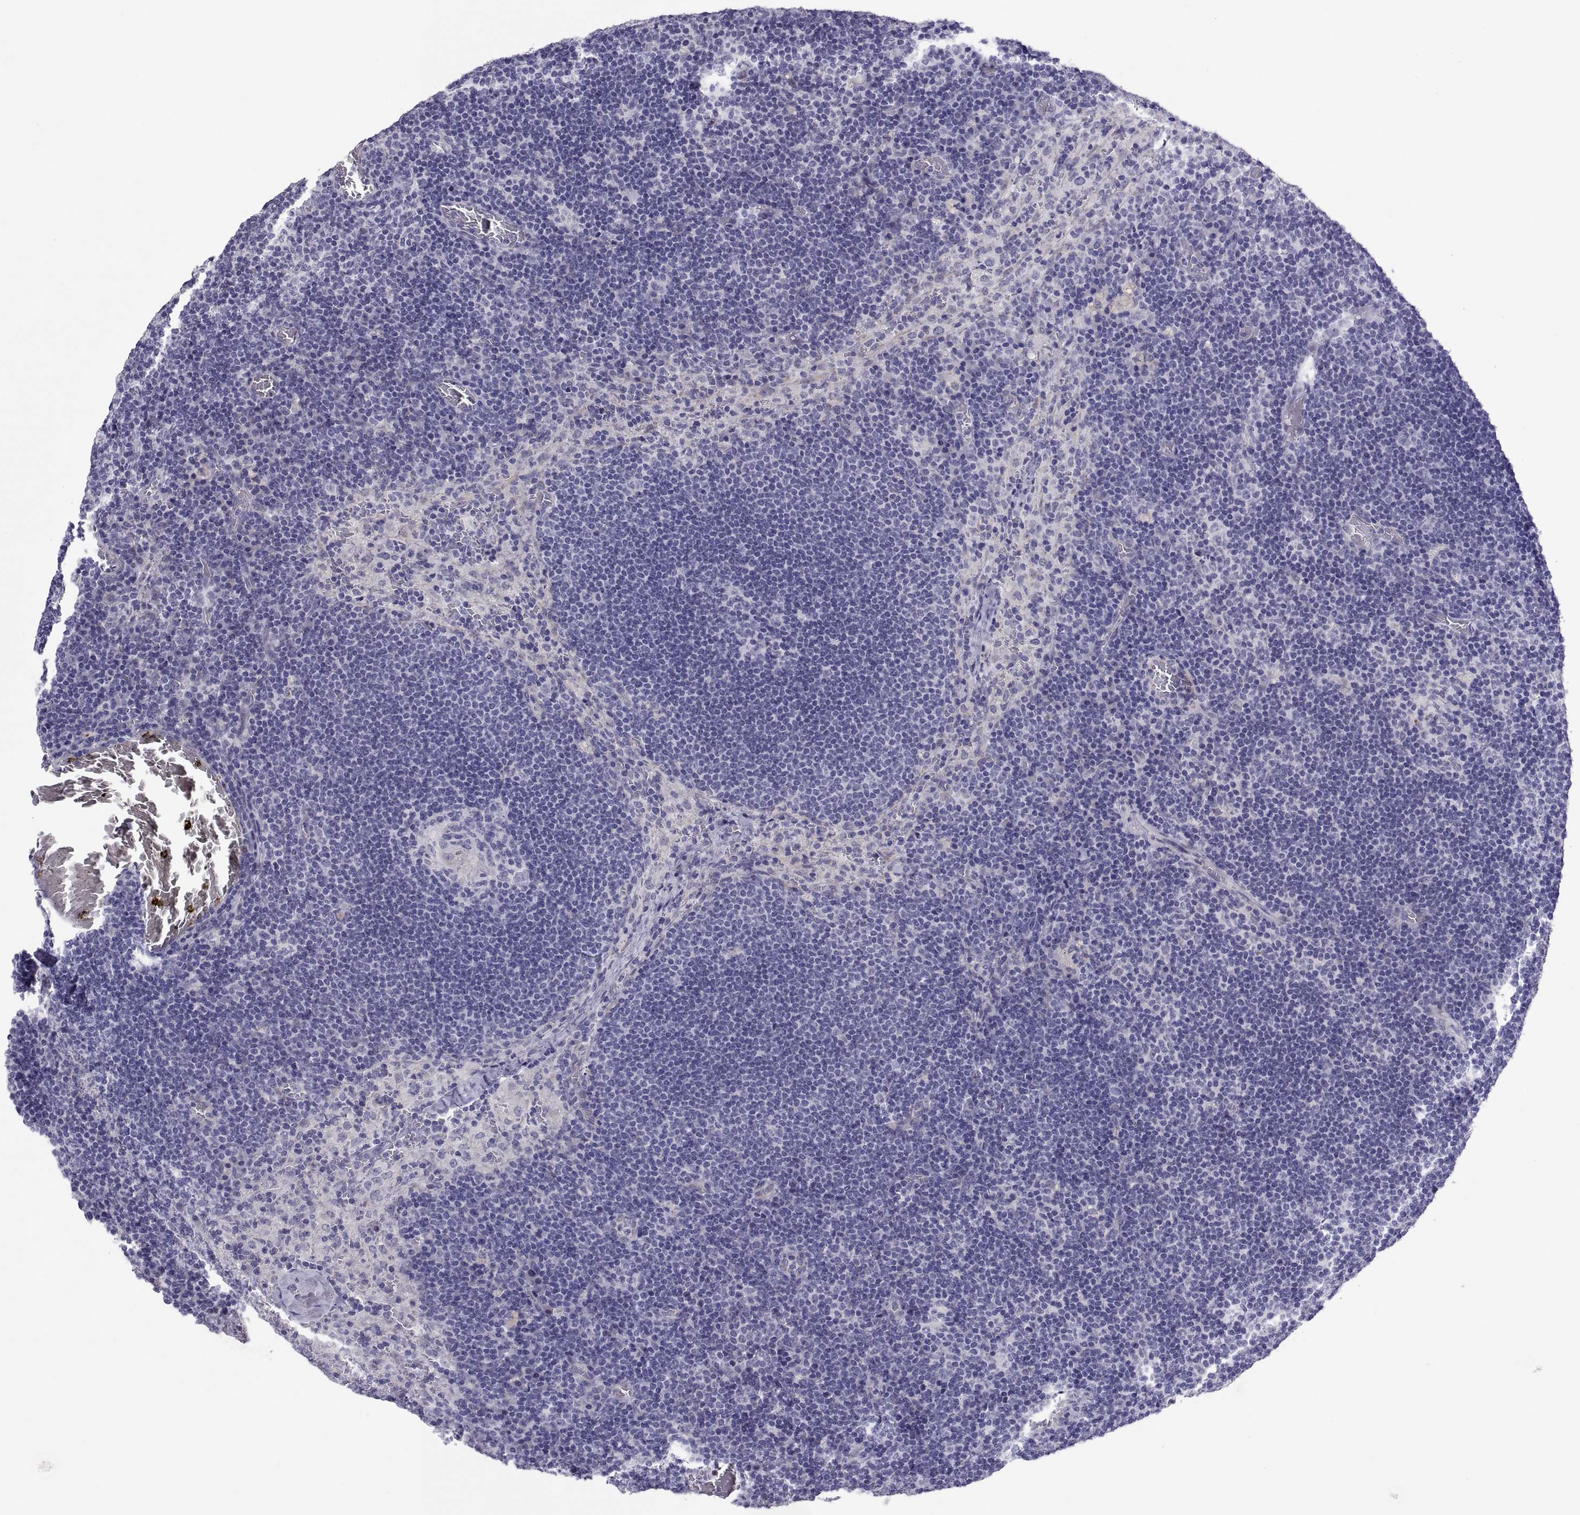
{"staining": {"intensity": "negative", "quantity": "none", "location": "none"}, "tissue": "lymph node", "cell_type": "Germinal center cells", "image_type": "normal", "snomed": [{"axis": "morphology", "description": "Normal tissue, NOS"}, {"axis": "topography", "description": "Lymph node"}], "caption": "High power microscopy micrograph of an immunohistochemistry (IHC) micrograph of benign lymph node, revealing no significant positivity in germinal center cells.", "gene": "TEX13A", "patient": {"sex": "male", "age": 63}}